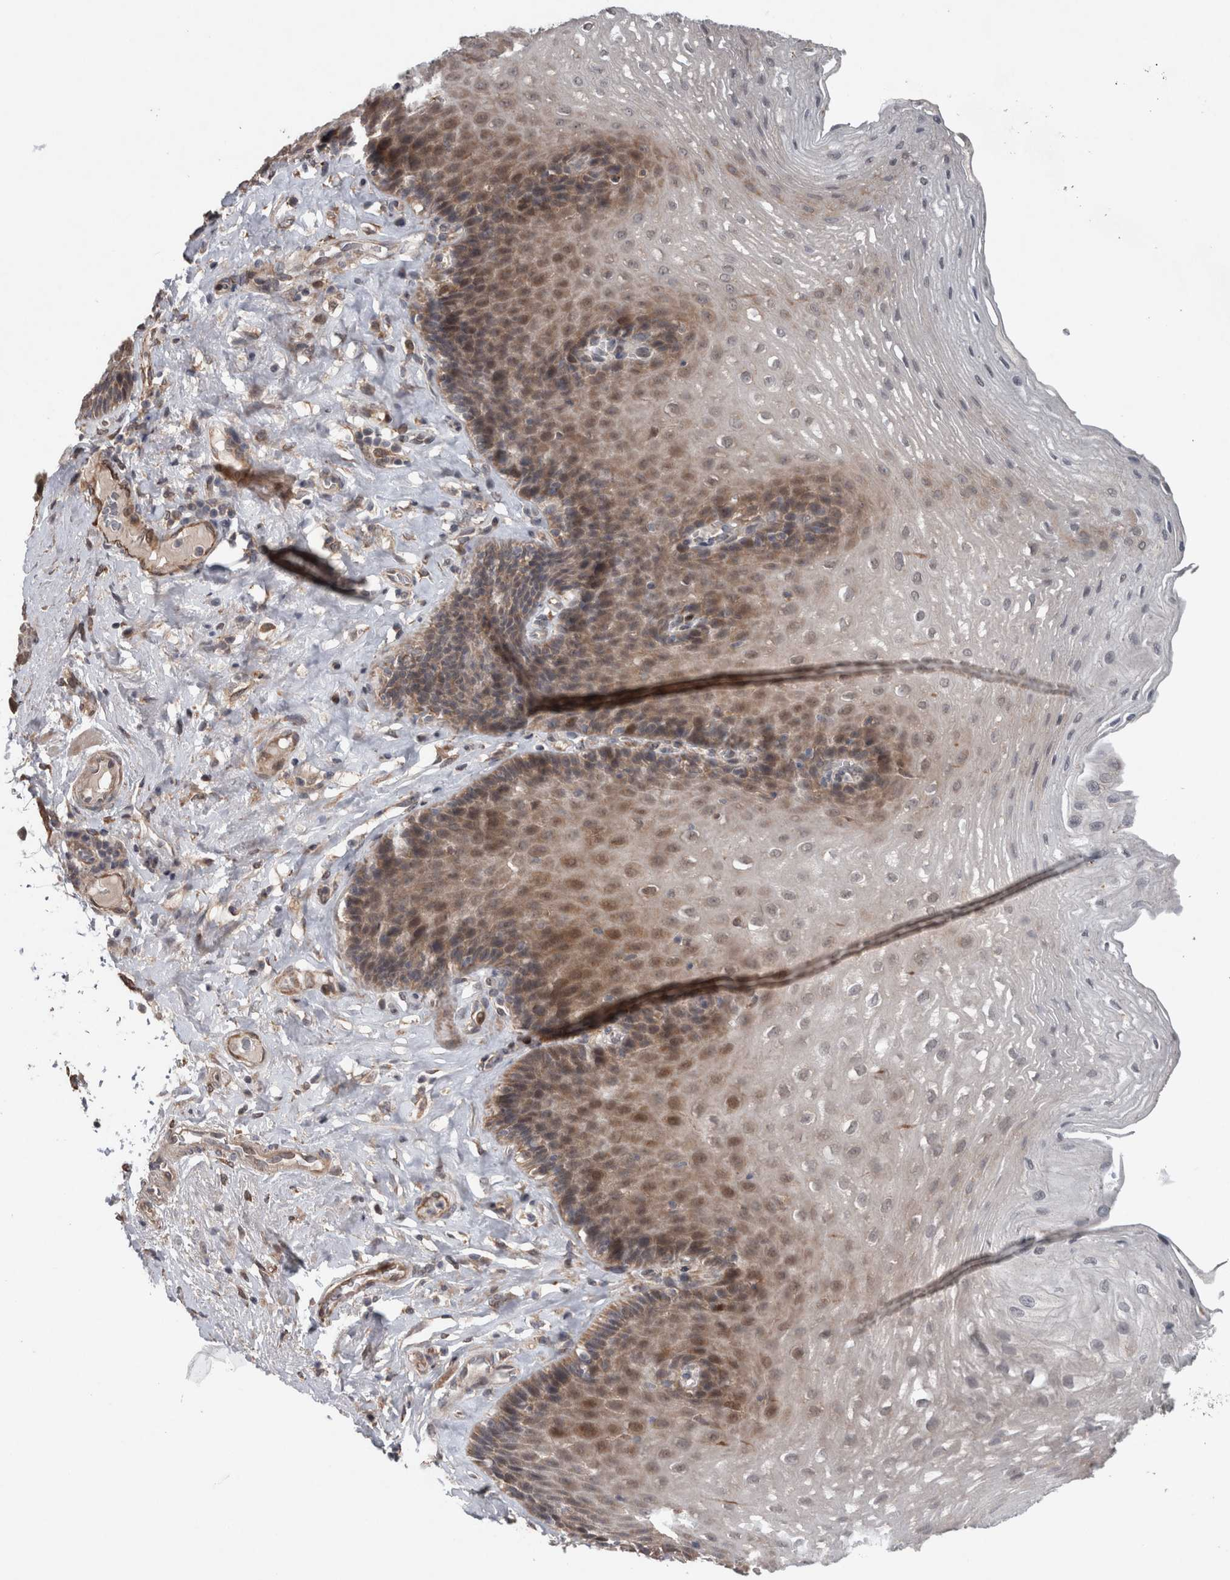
{"staining": {"intensity": "moderate", "quantity": "25%-75%", "location": "cytoplasmic/membranous"}, "tissue": "esophagus", "cell_type": "Squamous epithelial cells", "image_type": "normal", "snomed": [{"axis": "morphology", "description": "Normal tissue, NOS"}, {"axis": "topography", "description": "Esophagus"}], "caption": "Immunohistochemistry of normal esophagus reveals medium levels of moderate cytoplasmic/membranous staining in approximately 25%-75% of squamous epithelial cells. (DAB IHC with brightfield microscopy, high magnification).", "gene": "GIMAP6", "patient": {"sex": "female", "age": 66}}